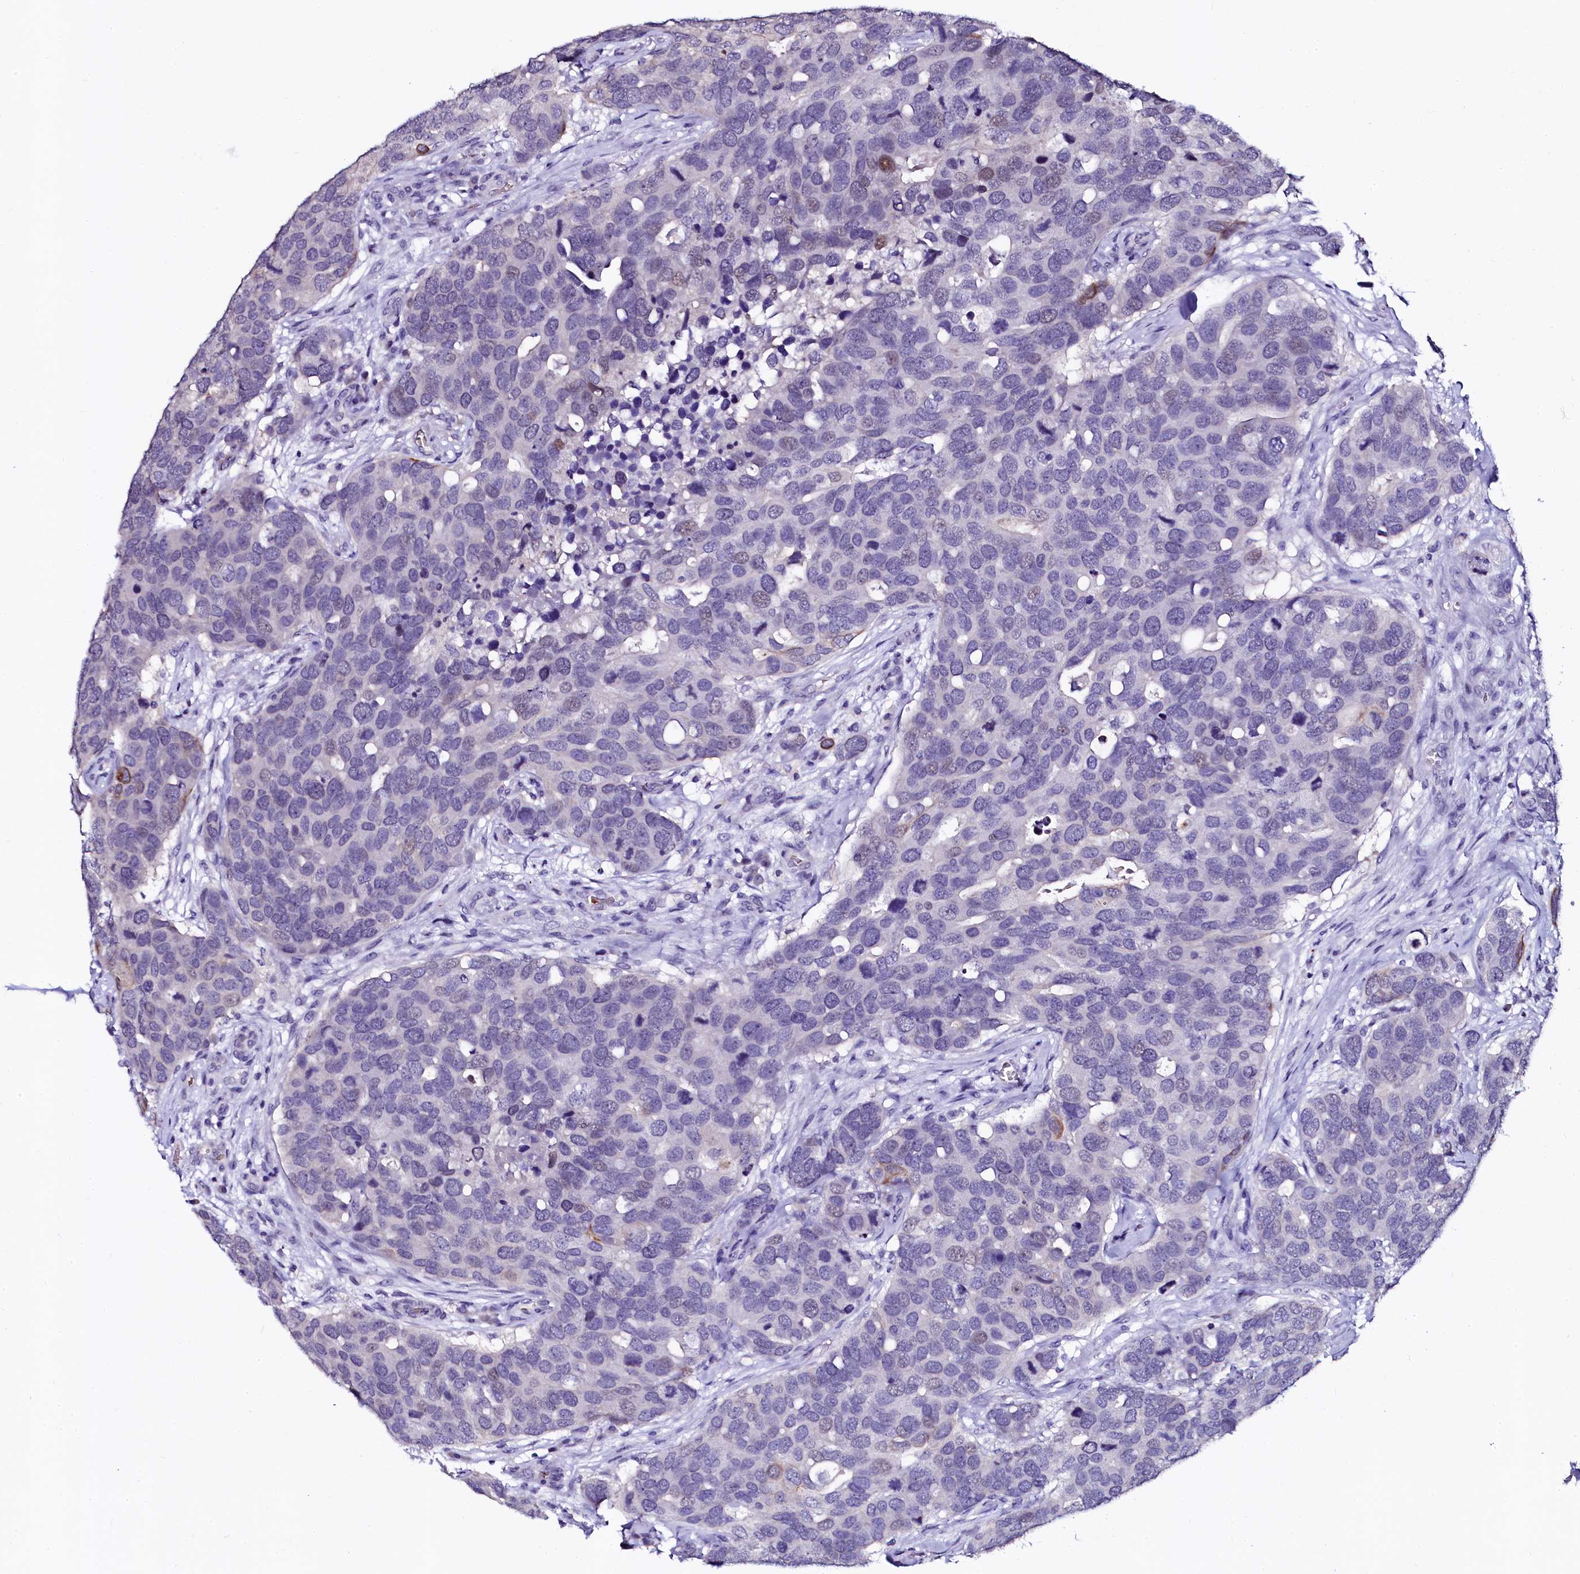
{"staining": {"intensity": "negative", "quantity": "none", "location": "none"}, "tissue": "breast cancer", "cell_type": "Tumor cells", "image_type": "cancer", "snomed": [{"axis": "morphology", "description": "Duct carcinoma"}, {"axis": "topography", "description": "Breast"}], "caption": "Tumor cells show no significant positivity in infiltrating ductal carcinoma (breast).", "gene": "CTDSPL2", "patient": {"sex": "female", "age": 83}}